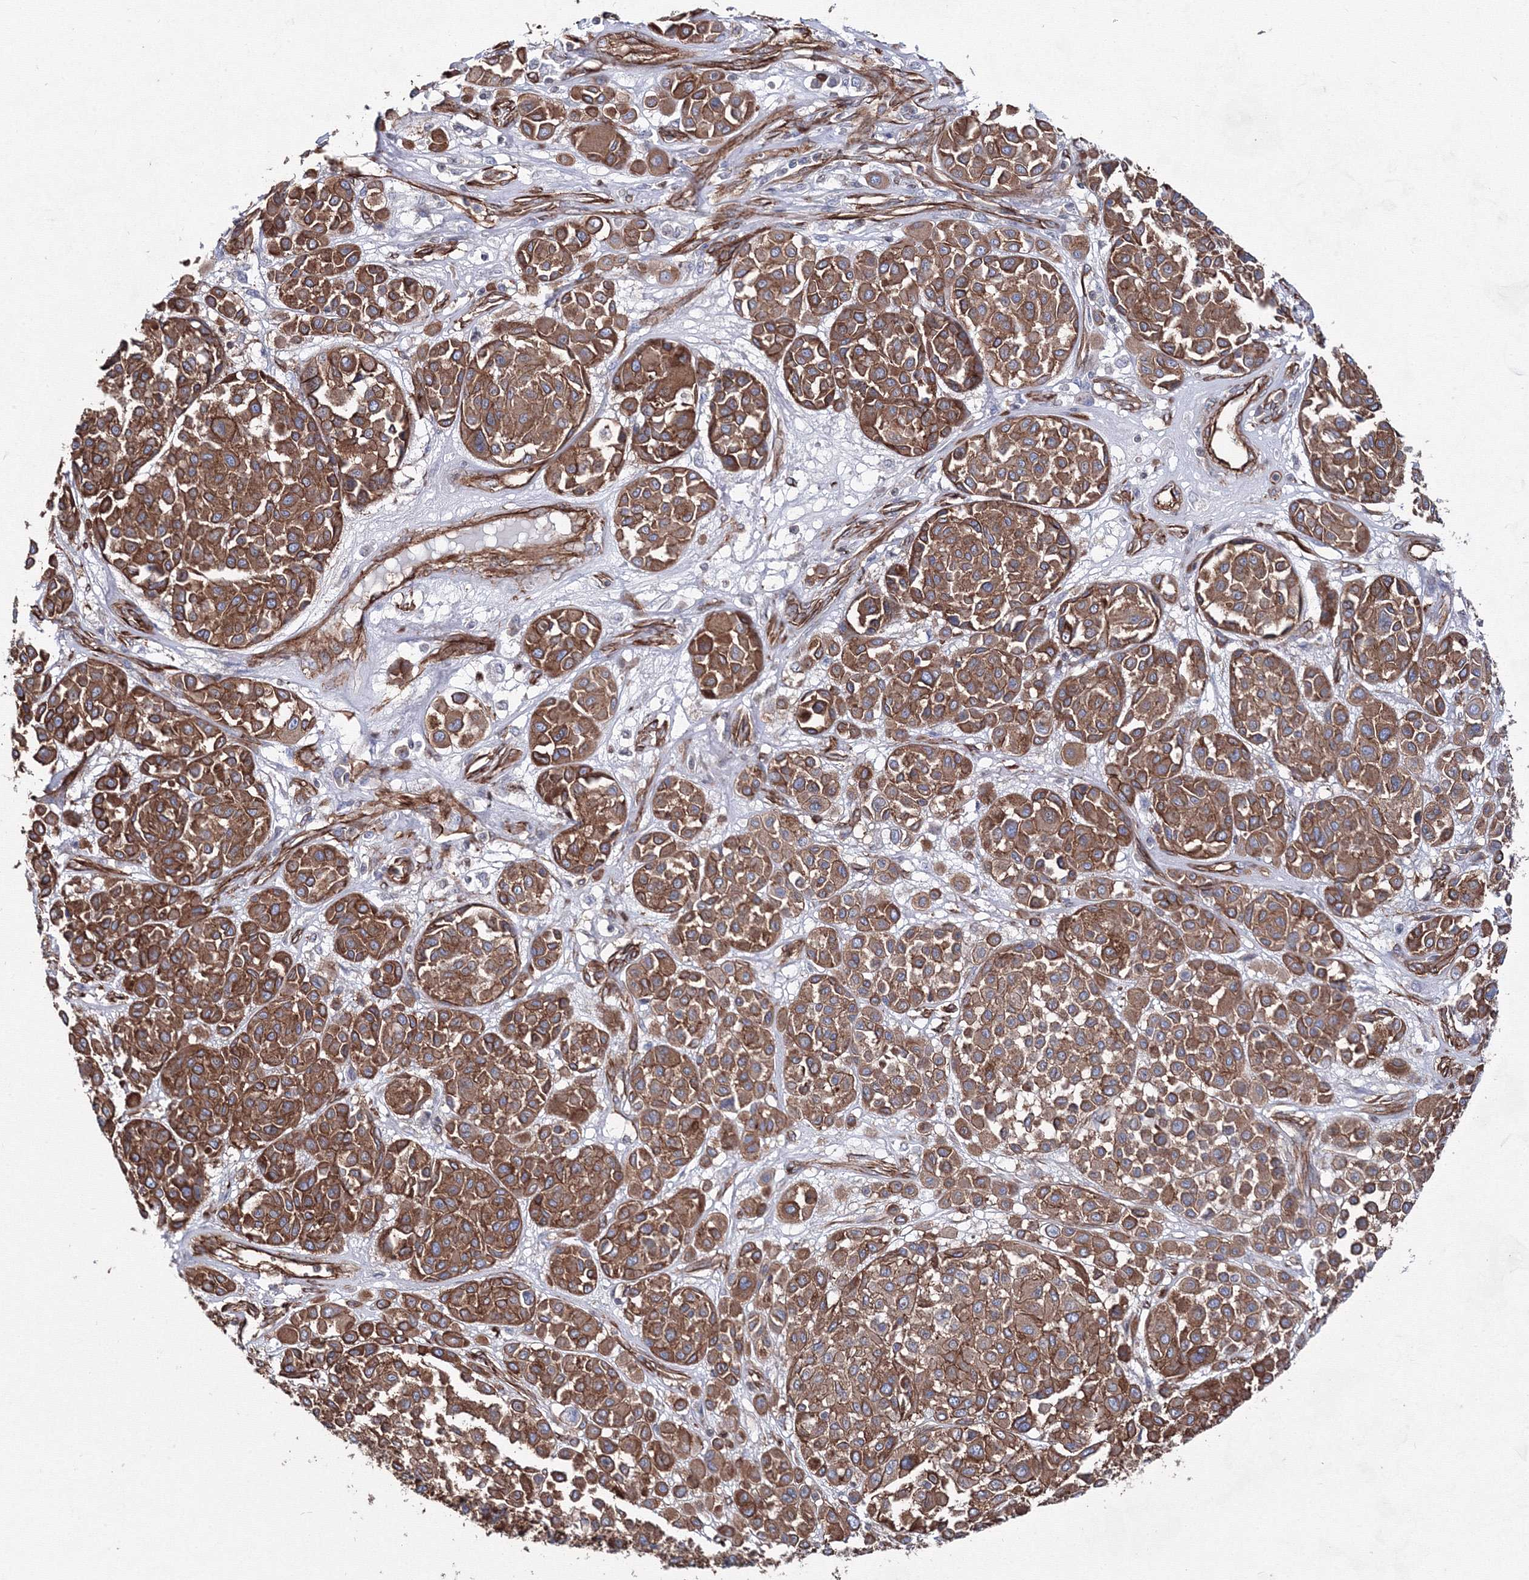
{"staining": {"intensity": "moderate", "quantity": ">75%", "location": "cytoplasmic/membranous"}, "tissue": "melanoma", "cell_type": "Tumor cells", "image_type": "cancer", "snomed": [{"axis": "morphology", "description": "Malignant melanoma, Metastatic site"}, {"axis": "topography", "description": "Soft tissue"}], "caption": "Immunohistochemistry (IHC) histopathology image of neoplastic tissue: malignant melanoma (metastatic site) stained using immunohistochemistry (IHC) reveals medium levels of moderate protein expression localized specifically in the cytoplasmic/membranous of tumor cells, appearing as a cytoplasmic/membranous brown color.", "gene": "ANKRD37", "patient": {"sex": "male", "age": 41}}